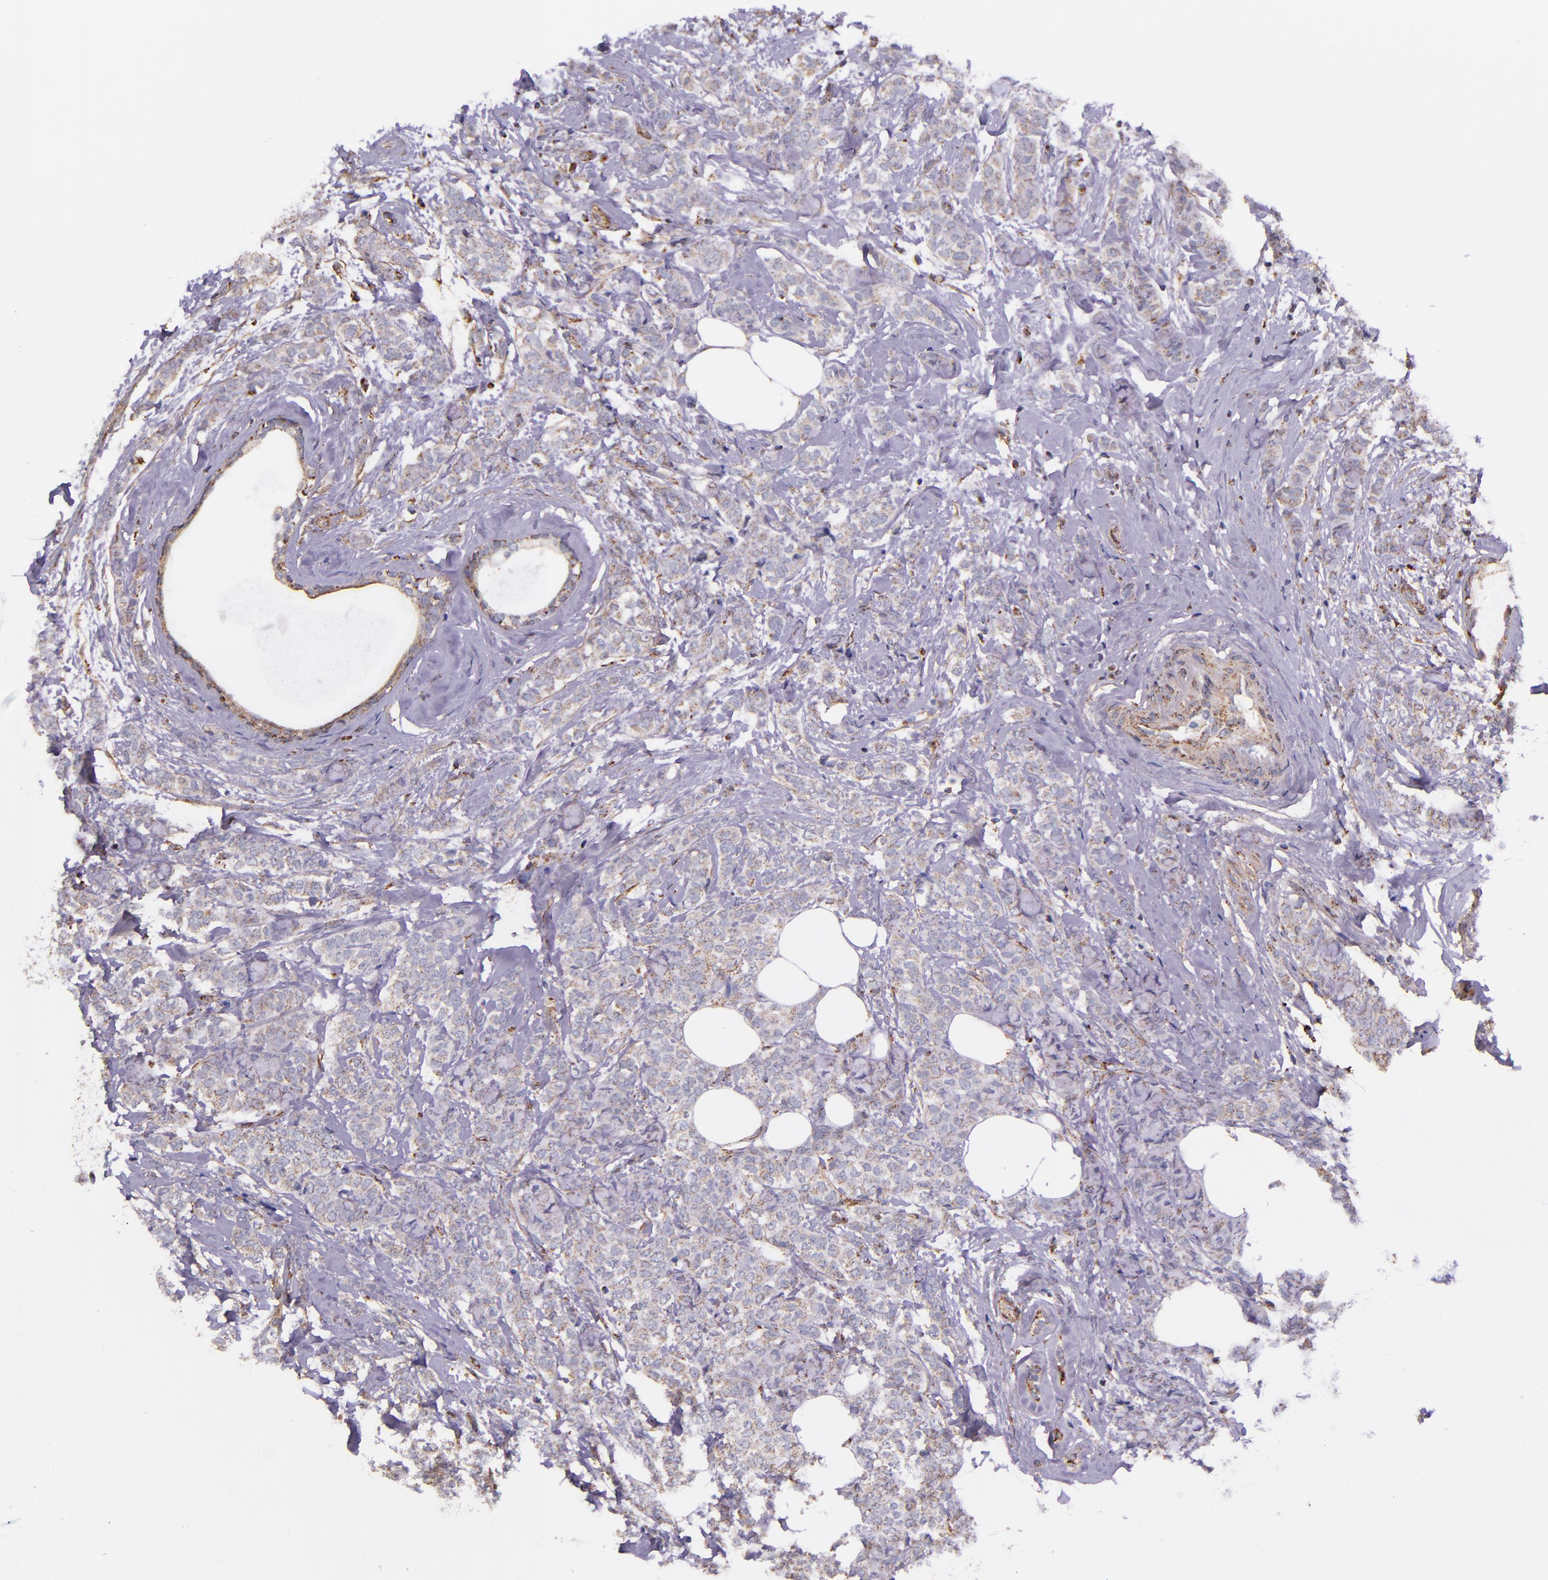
{"staining": {"intensity": "weak", "quantity": "<25%", "location": "cytoplasmic/membranous"}, "tissue": "breast cancer", "cell_type": "Tumor cells", "image_type": "cancer", "snomed": [{"axis": "morphology", "description": "Lobular carcinoma"}, {"axis": "topography", "description": "Breast"}], "caption": "Immunohistochemistry (IHC) histopathology image of human breast cancer (lobular carcinoma) stained for a protein (brown), which reveals no expression in tumor cells.", "gene": "IDH3G", "patient": {"sex": "female", "age": 60}}